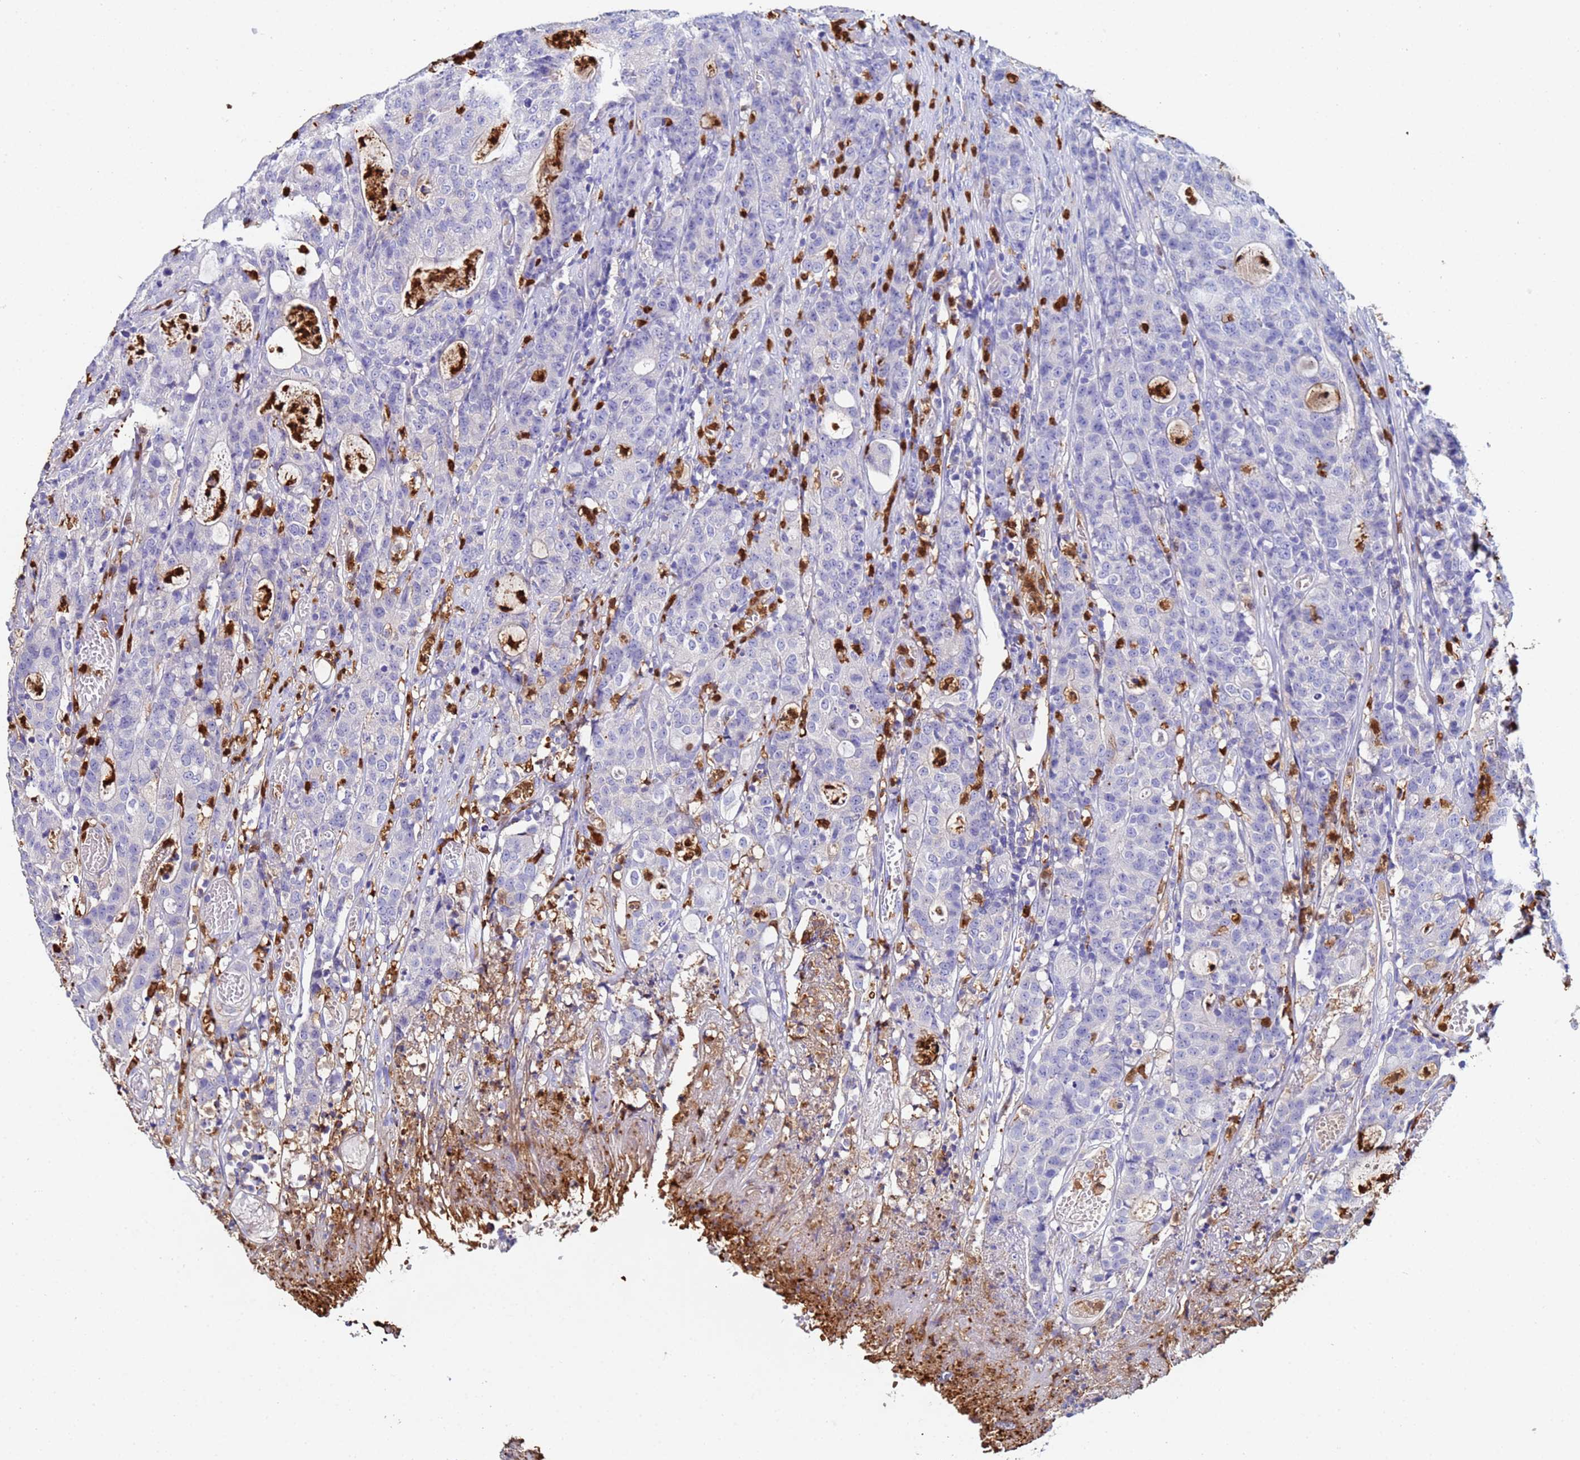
{"staining": {"intensity": "negative", "quantity": "none", "location": "none"}, "tissue": "colorectal cancer", "cell_type": "Tumor cells", "image_type": "cancer", "snomed": [{"axis": "morphology", "description": "Adenocarcinoma, NOS"}, {"axis": "topography", "description": "Colon"}], "caption": "Tumor cells are negative for protein expression in human colorectal cancer (adenocarcinoma). Brightfield microscopy of IHC stained with DAB (3,3'-diaminobenzidine) (brown) and hematoxylin (blue), captured at high magnification.", "gene": "TUBAL3", "patient": {"sex": "male", "age": 83}}